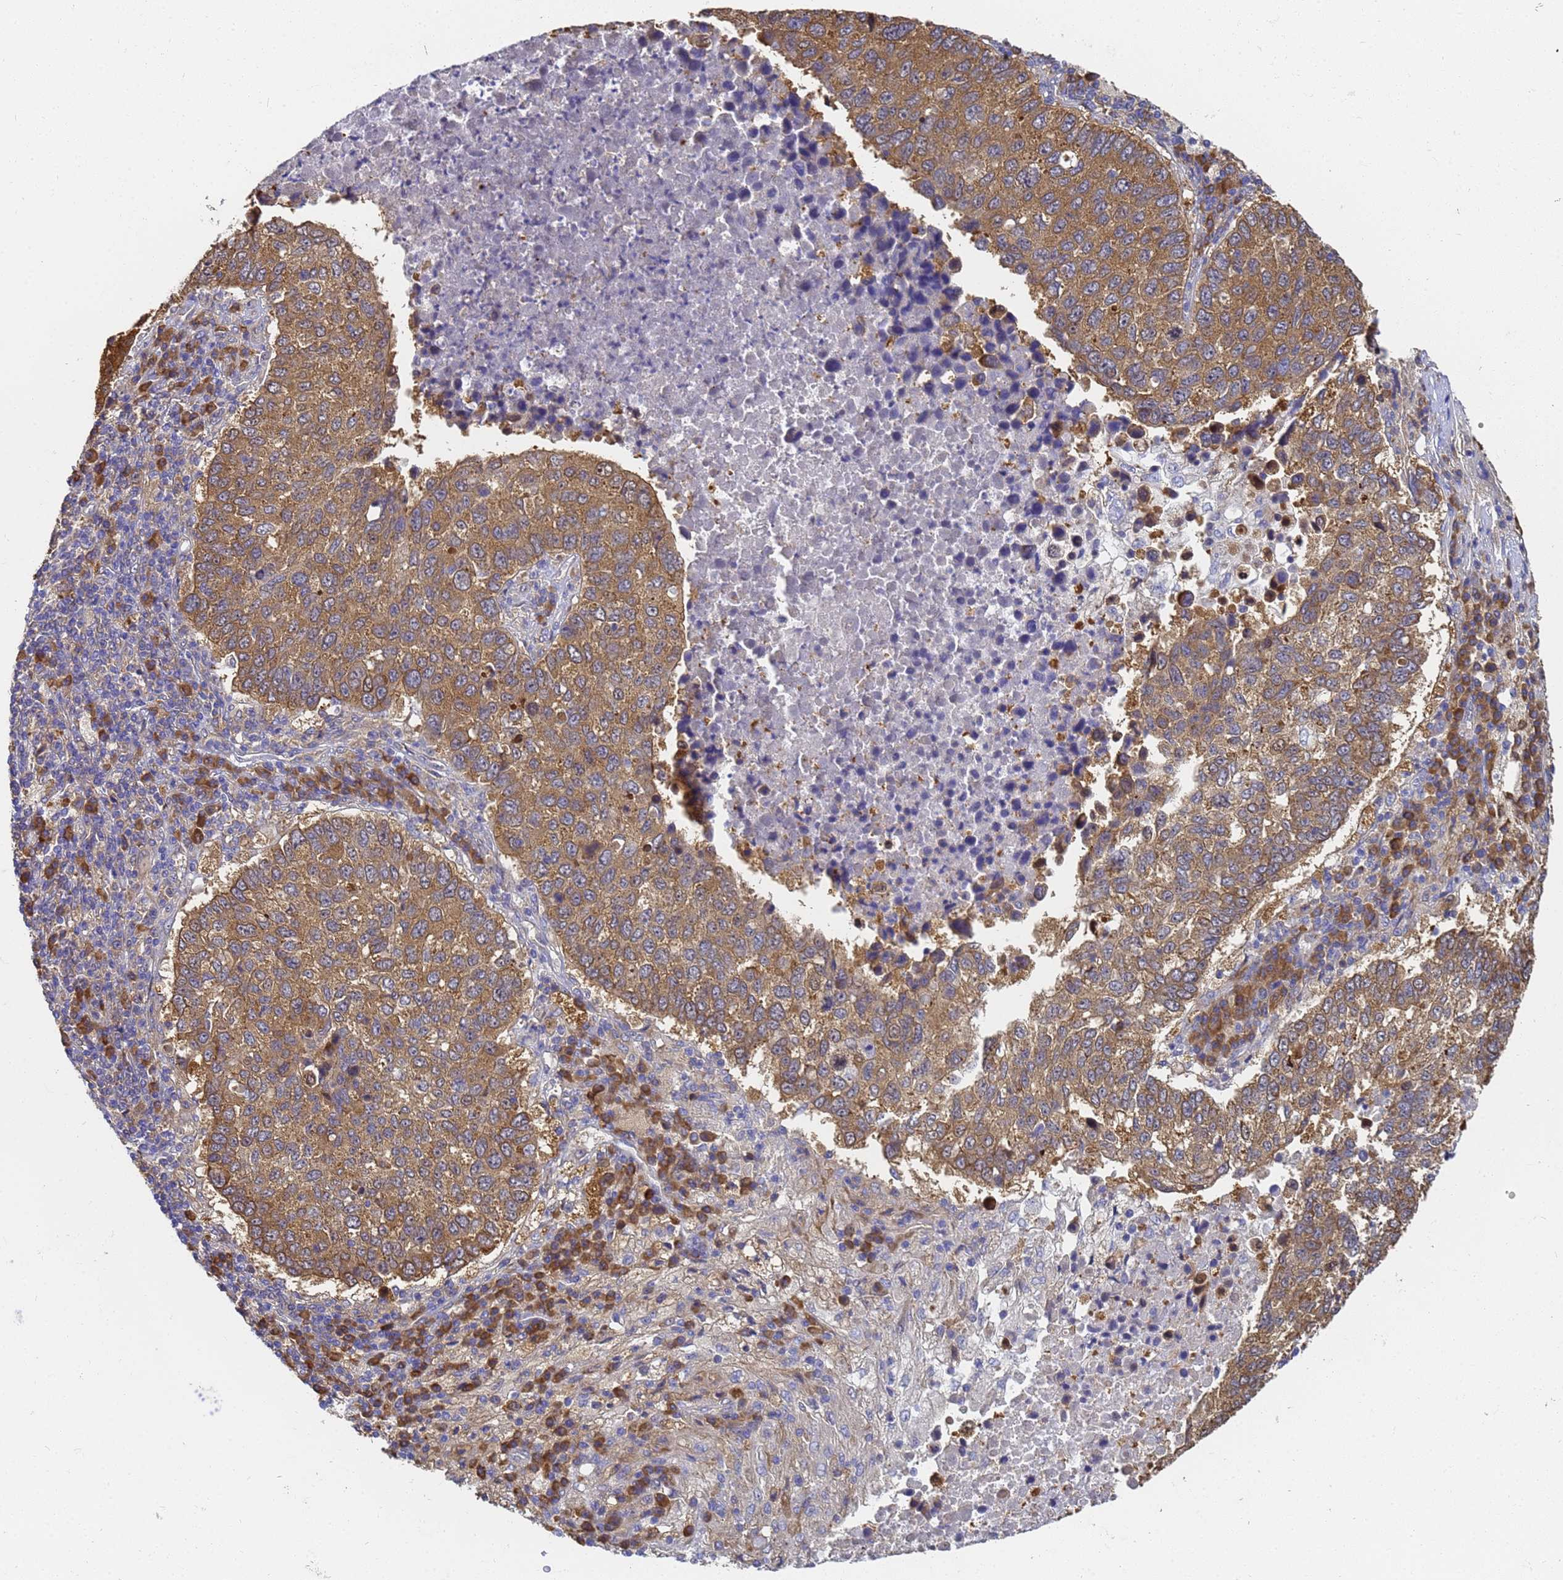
{"staining": {"intensity": "moderate", "quantity": ">75%", "location": "cytoplasmic/membranous"}, "tissue": "lung cancer", "cell_type": "Tumor cells", "image_type": "cancer", "snomed": [{"axis": "morphology", "description": "Squamous cell carcinoma, NOS"}, {"axis": "topography", "description": "Lung"}], "caption": "Lung cancer (squamous cell carcinoma) tissue shows moderate cytoplasmic/membranous expression in approximately >75% of tumor cells", "gene": "NME1-NME2", "patient": {"sex": "male", "age": 73}}